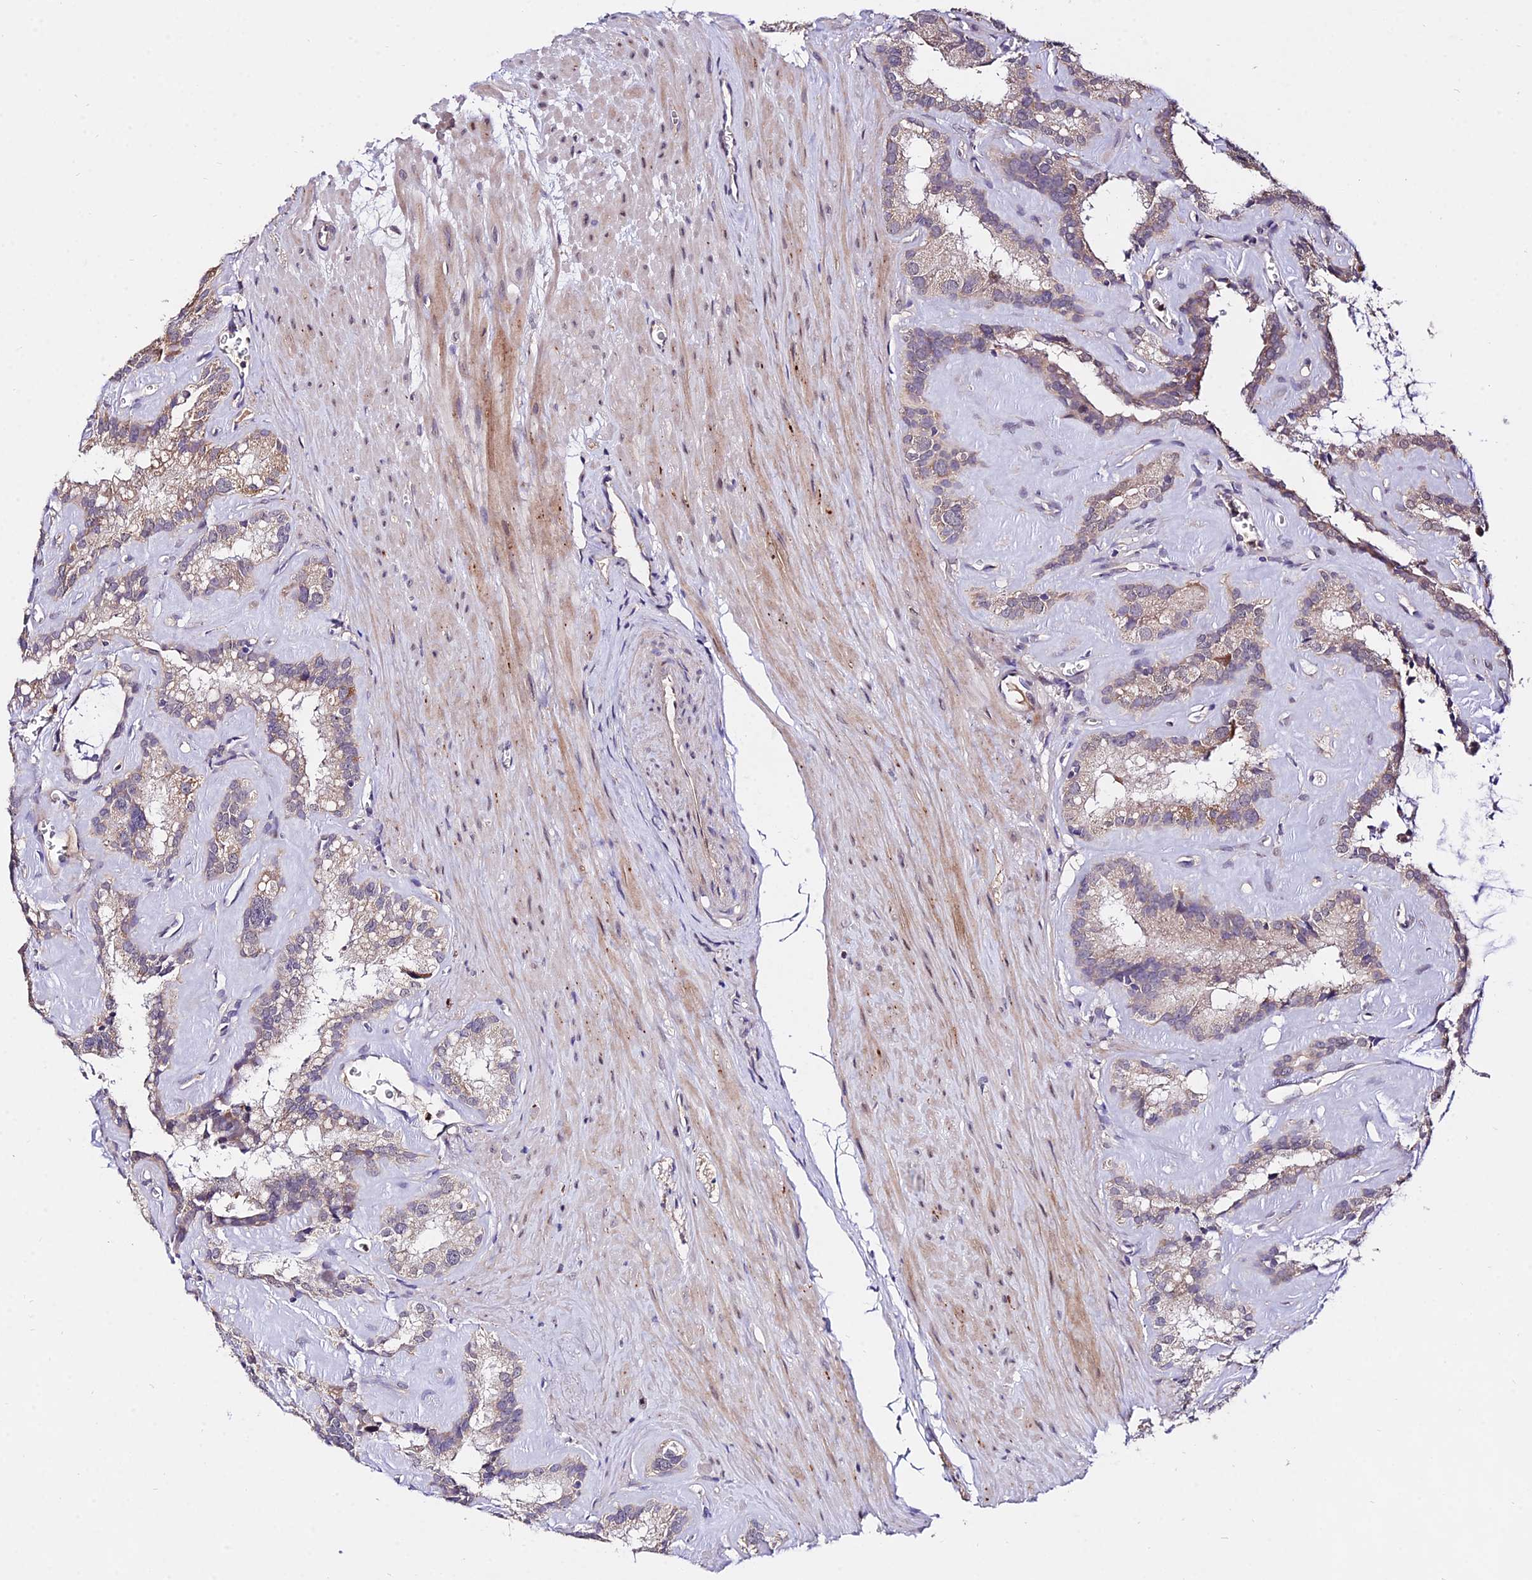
{"staining": {"intensity": "weak", "quantity": "<25%", "location": "cytoplasmic/membranous"}, "tissue": "seminal vesicle", "cell_type": "Glandular cells", "image_type": "normal", "snomed": [{"axis": "morphology", "description": "Normal tissue, NOS"}, {"axis": "topography", "description": "Prostate"}, {"axis": "topography", "description": "Seminal veicle"}], "caption": "An immunohistochemistry micrograph of normal seminal vesicle is shown. There is no staining in glandular cells of seminal vesicle.", "gene": "WDR5B", "patient": {"sex": "male", "age": 59}}